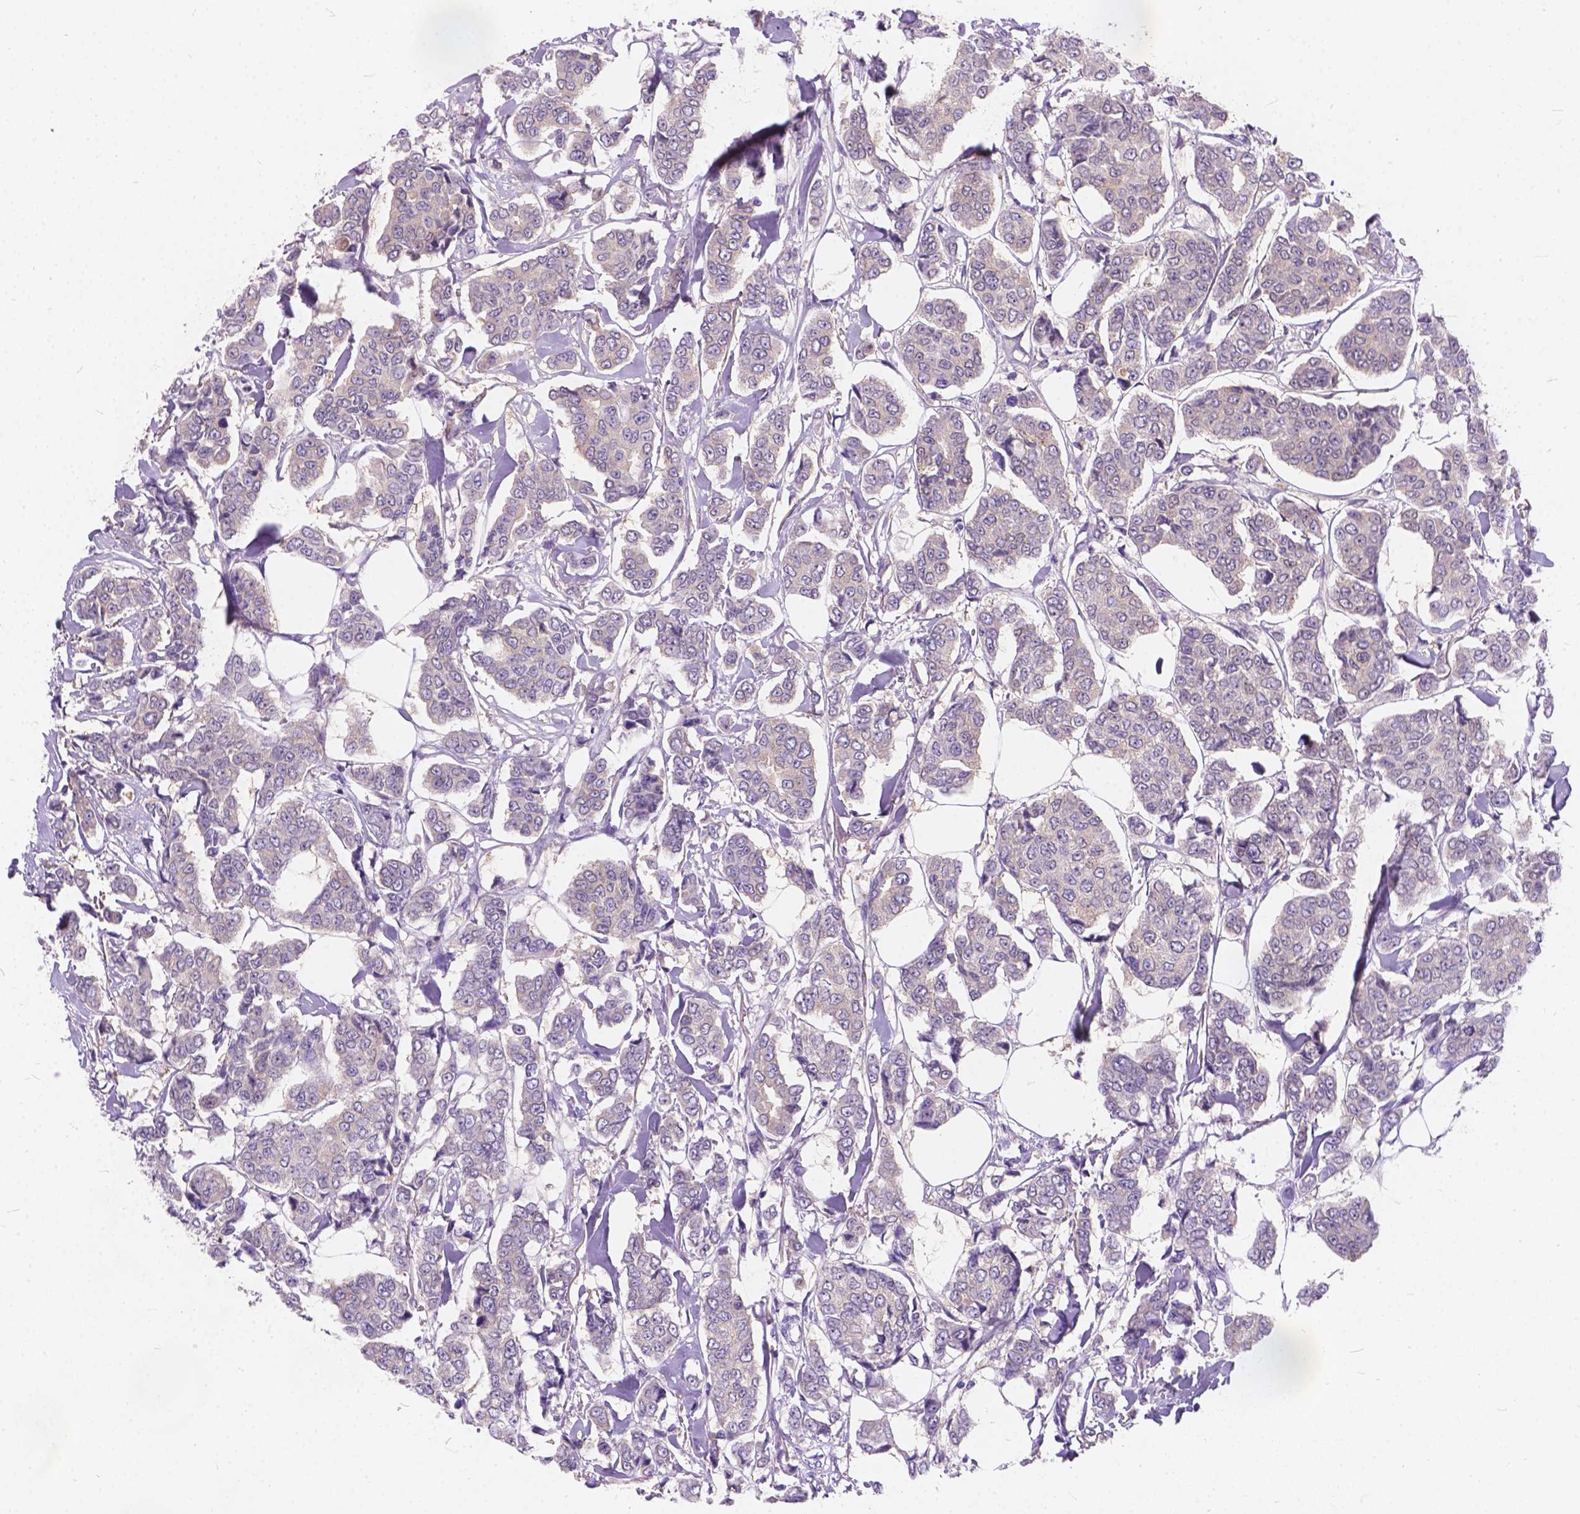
{"staining": {"intensity": "negative", "quantity": "none", "location": "none"}, "tissue": "breast cancer", "cell_type": "Tumor cells", "image_type": "cancer", "snomed": [{"axis": "morphology", "description": "Duct carcinoma"}, {"axis": "topography", "description": "Breast"}], "caption": "This histopathology image is of breast cancer stained with immunohistochemistry to label a protein in brown with the nuclei are counter-stained blue. There is no positivity in tumor cells.", "gene": "PEX11G", "patient": {"sex": "female", "age": 94}}